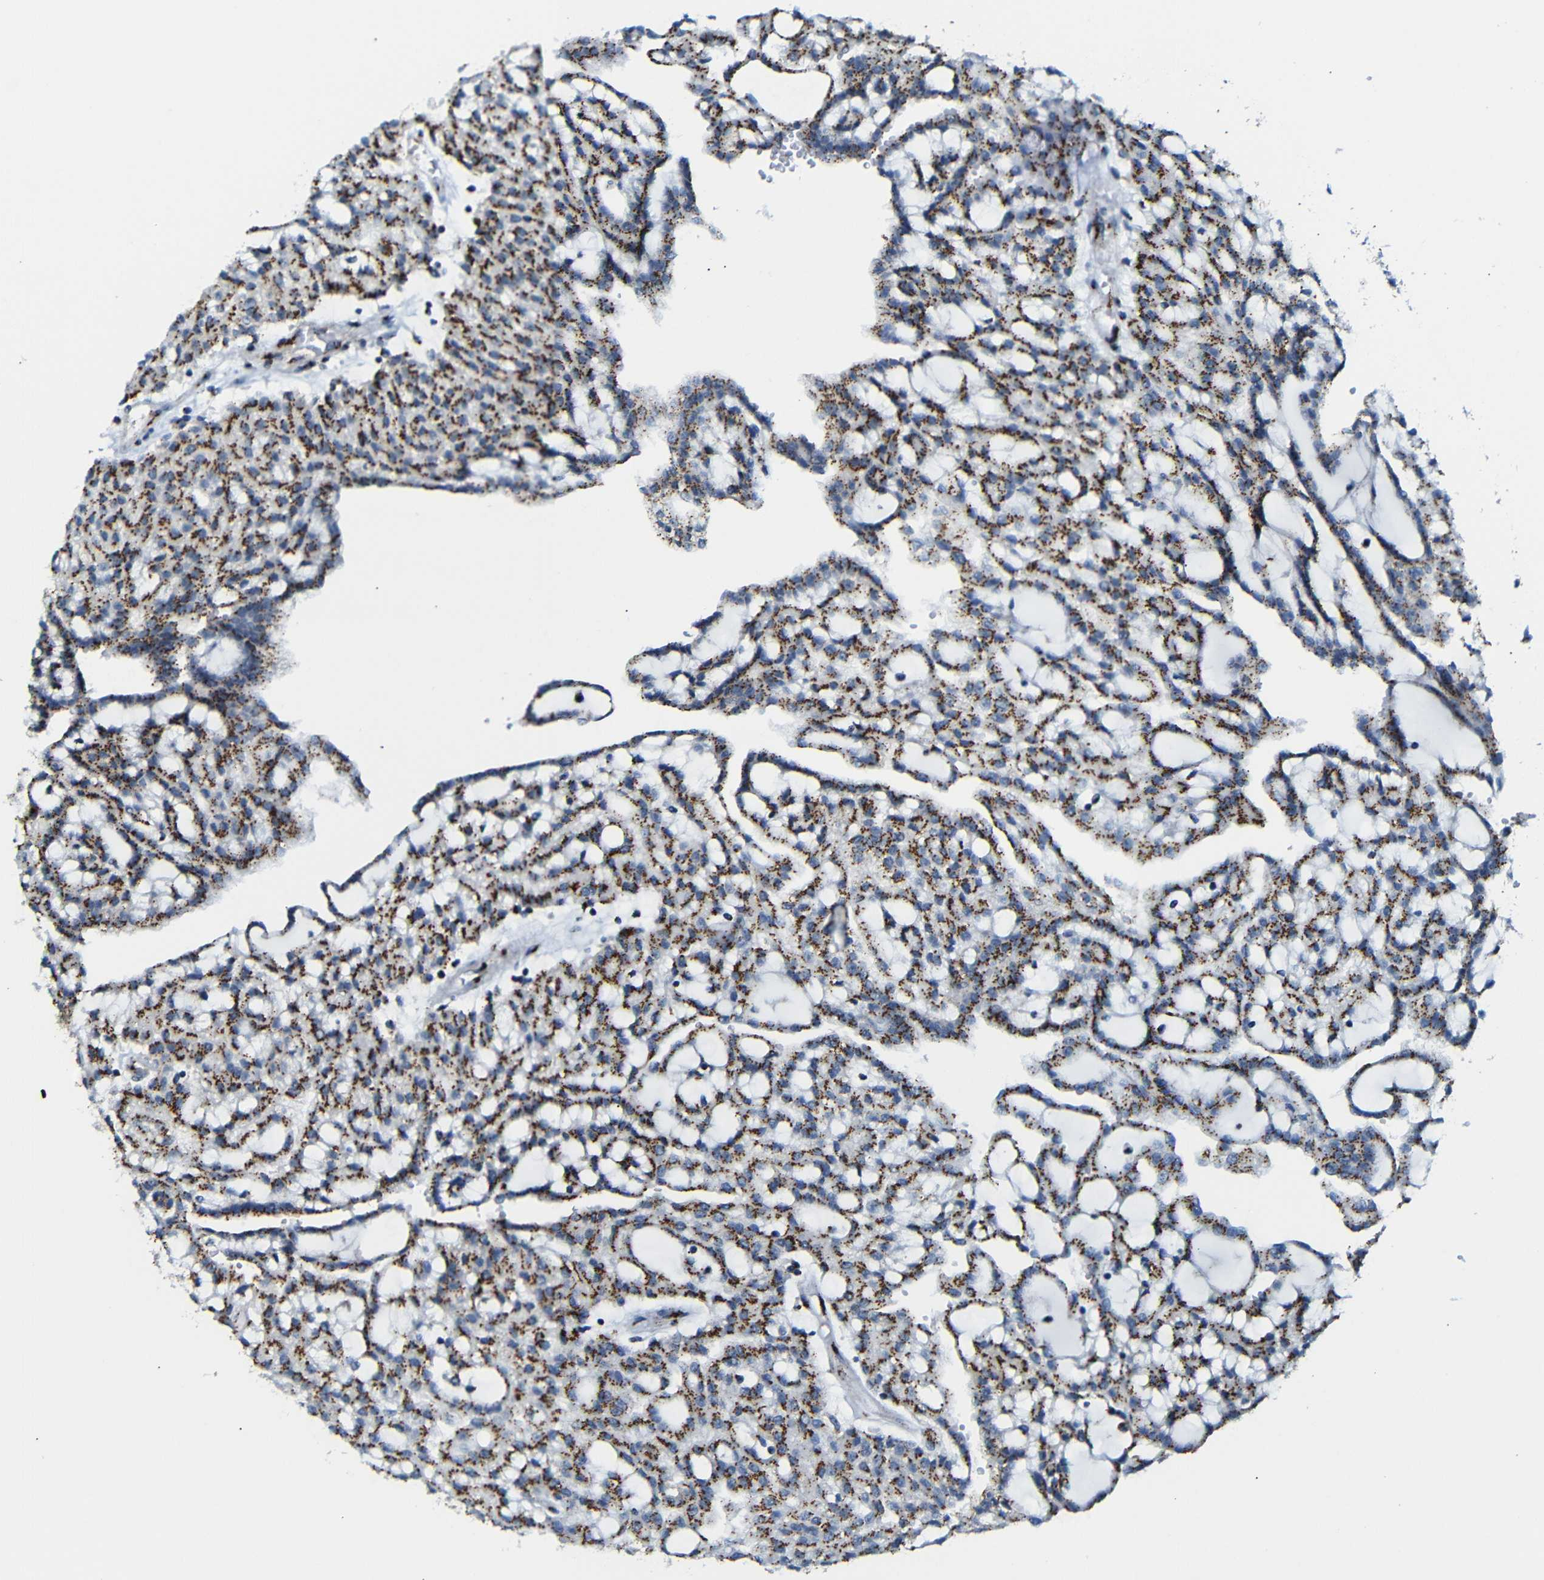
{"staining": {"intensity": "strong", "quantity": ">75%", "location": "cytoplasmic/membranous"}, "tissue": "renal cancer", "cell_type": "Tumor cells", "image_type": "cancer", "snomed": [{"axis": "morphology", "description": "Adenocarcinoma, NOS"}, {"axis": "topography", "description": "Kidney"}], "caption": "A brown stain highlights strong cytoplasmic/membranous staining of a protein in renal cancer tumor cells.", "gene": "TGOLN2", "patient": {"sex": "male", "age": 63}}